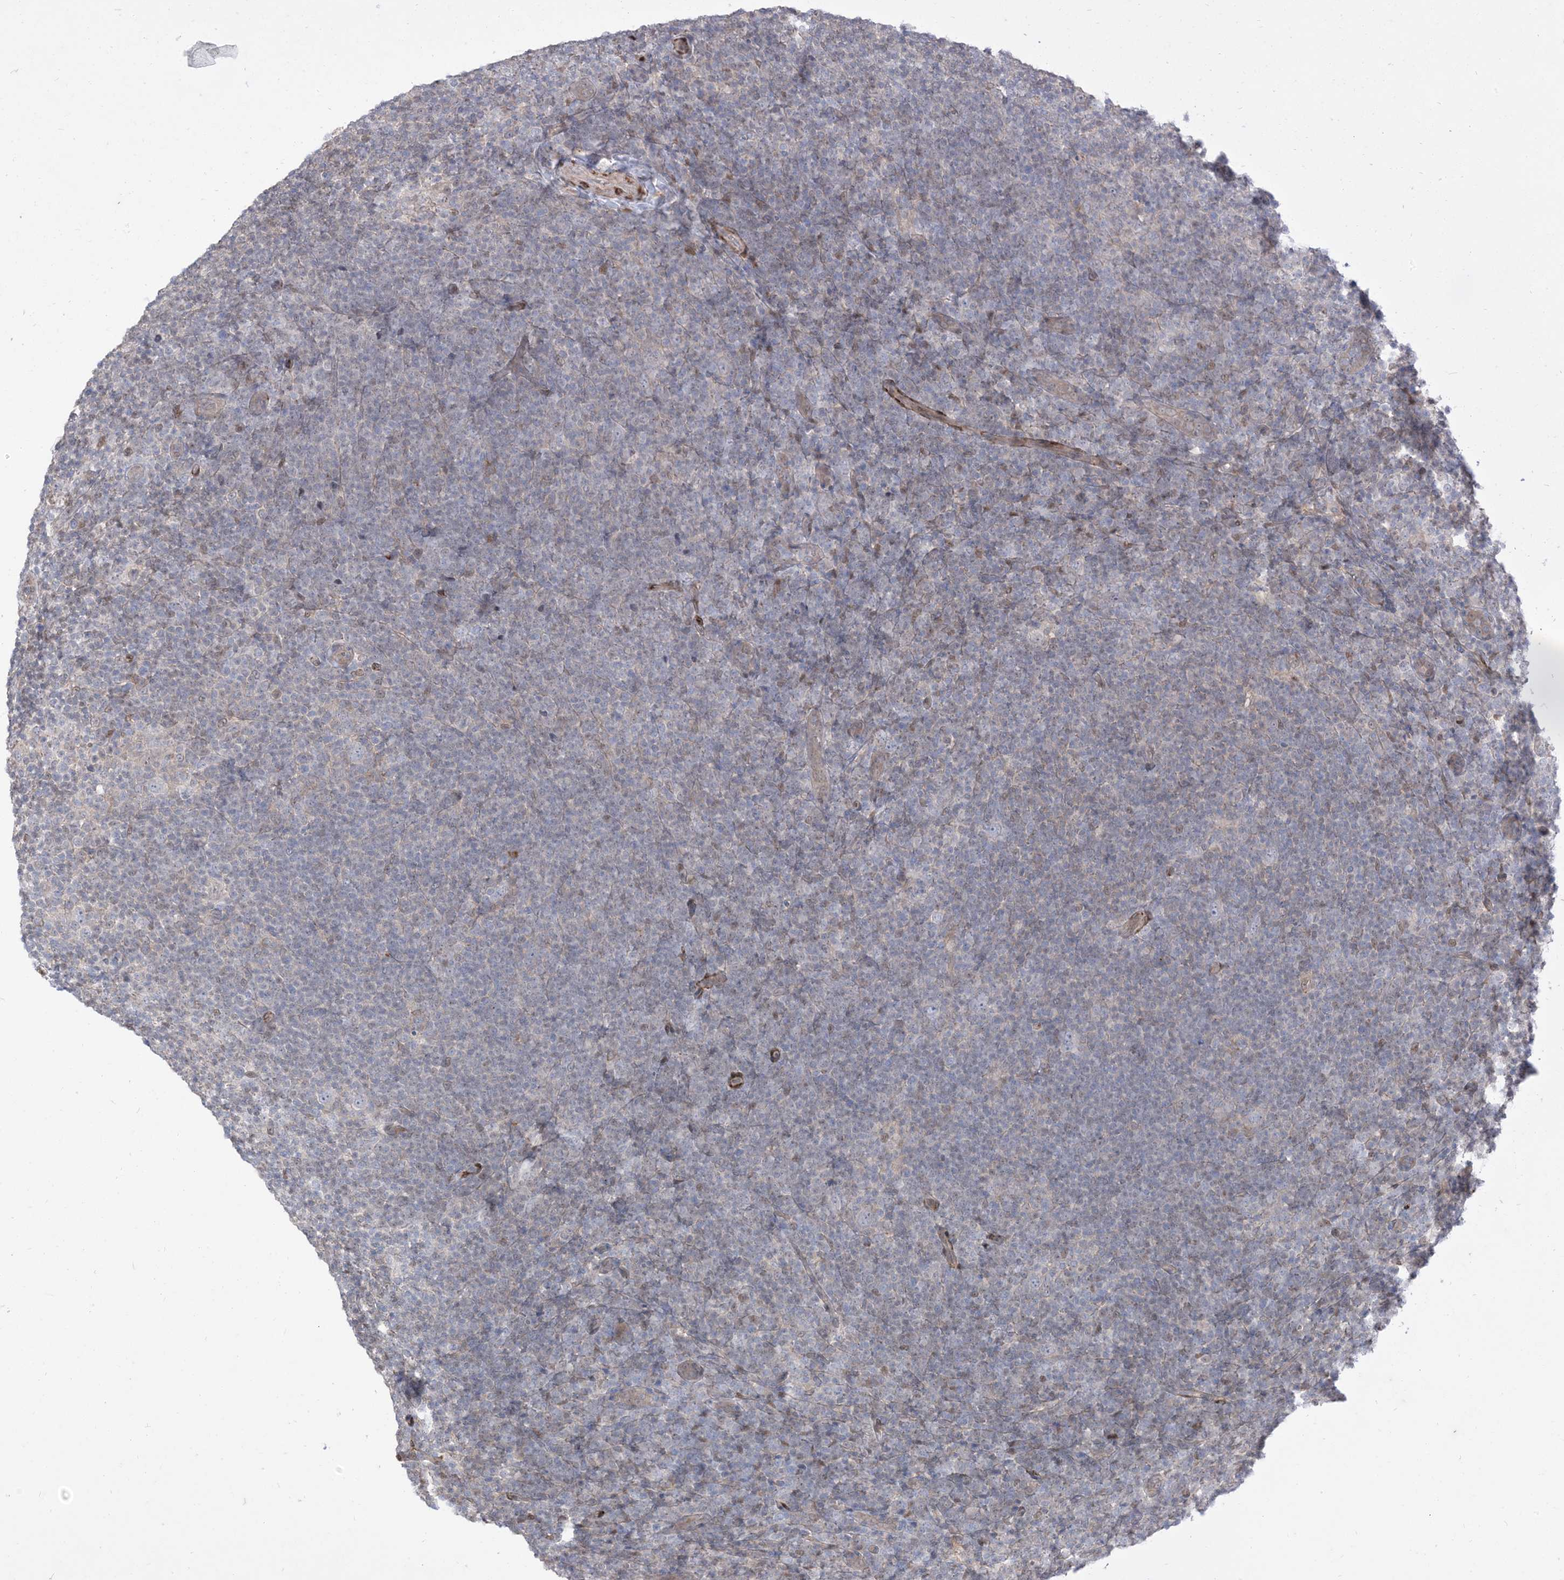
{"staining": {"intensity": "negative", "quantity": "none", "location": "none"}, "tissue": "lymphoma", "cell_type": "Tumor cells", "image_type": "cancer", "snomed": [{"axis": "morphology", "description": "Hodgkin's disease, NOS"}, {"axis": "topography", "description": "Lymph node"}], "caption": "The histopathology image demonstrates no significant staining in tumor cells of Hodgkin's disease.", "gene": "RIN1", "patient": {"sex": "female", "age": 57}}